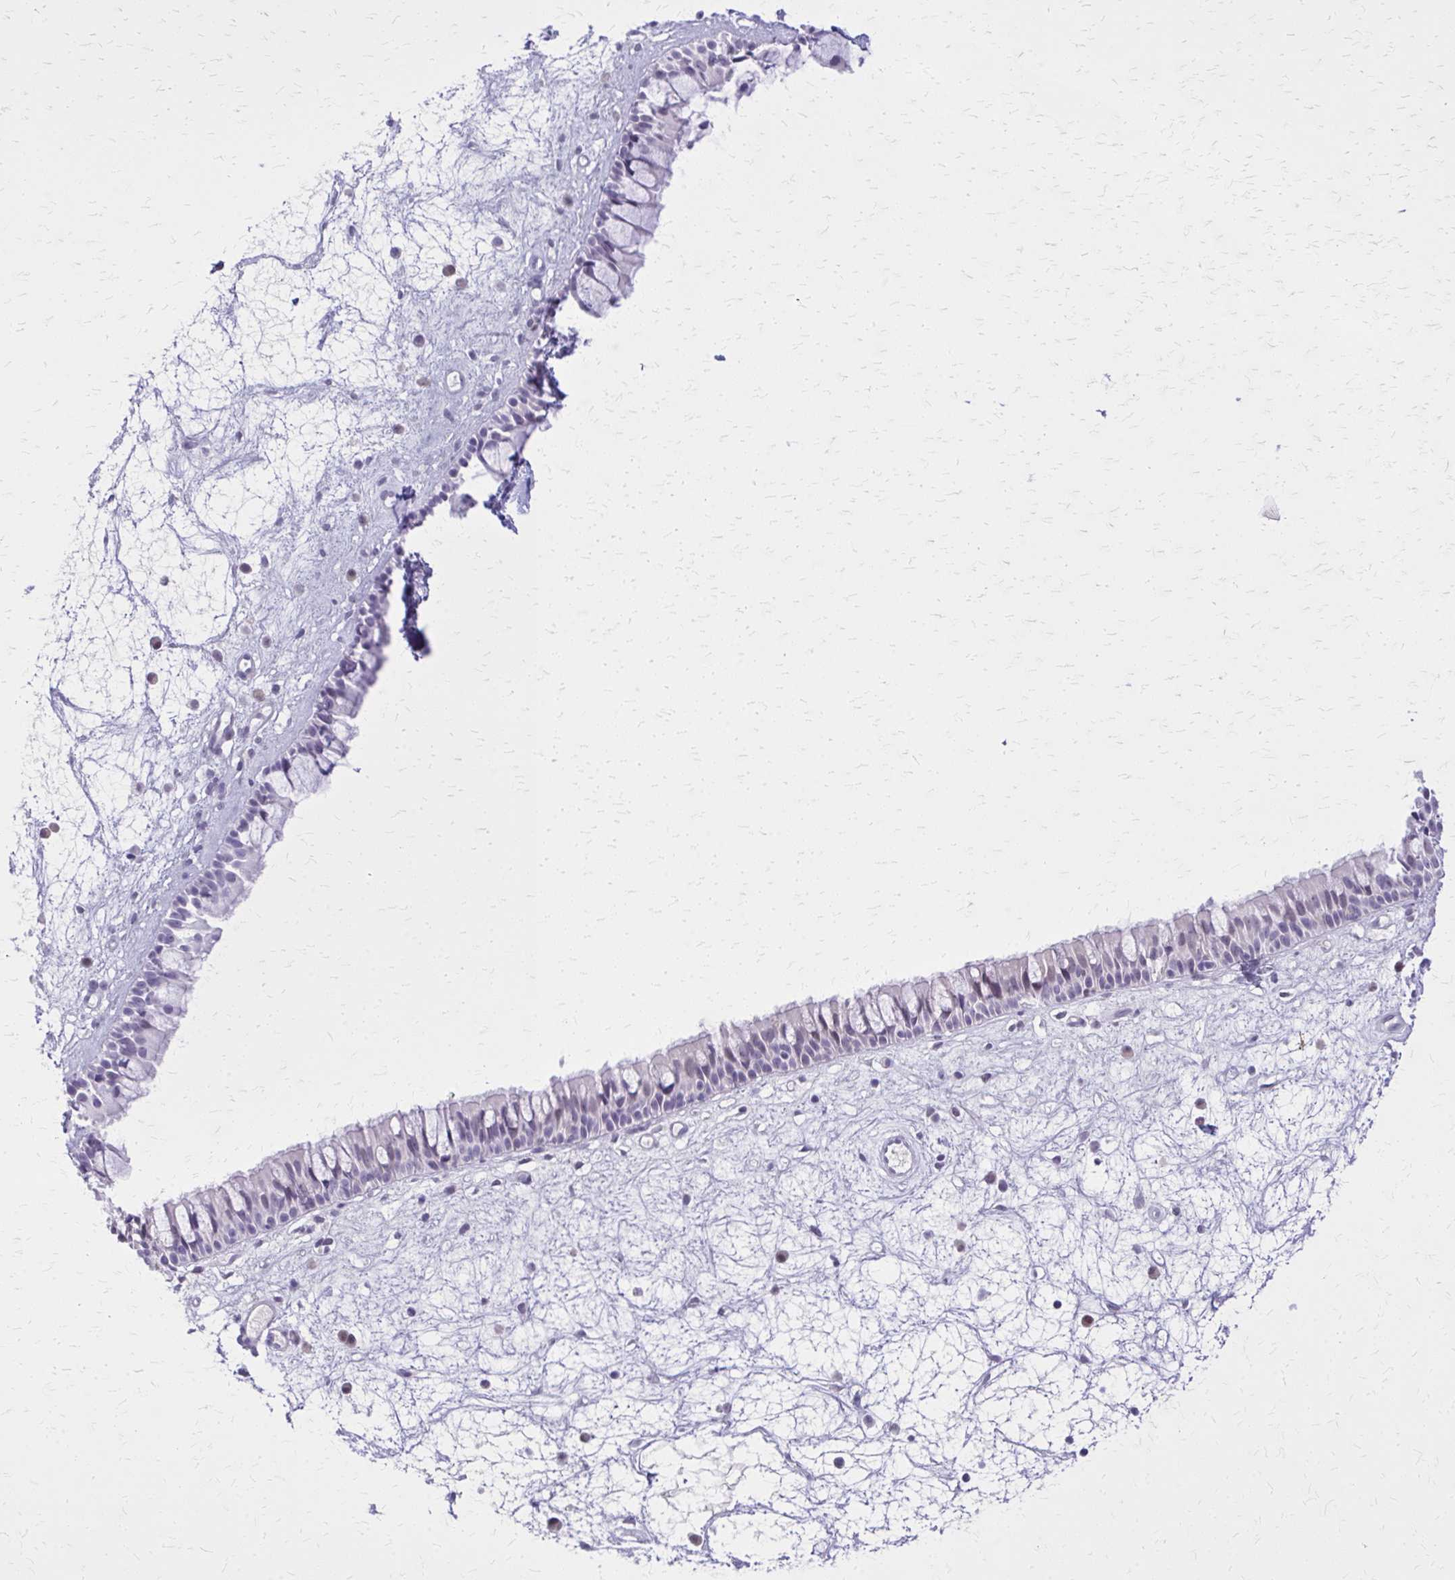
{"staining": {"intensity": "negative", "quantity": "none", "location": "none"}, "tissue": "nasopharynx", "cell_type": "Respiratory epithelial cells", "image_type": "normal", "snomed": [{"axis": "morphology", "description": "Normal tissue, NOS"}, {"axis": "topography", "description": "Nasopharynx"}], "caption": "Immunohistochemistry (IHC) photomicrograph of normal nasopharynx: nasopharynx stained with DAB exhibits no significant protein expression in respiratory epithelial cells. Nuclei are stained in blue.", "gene": "GLRX", "patient": {"sex": "male", "age": 69}}